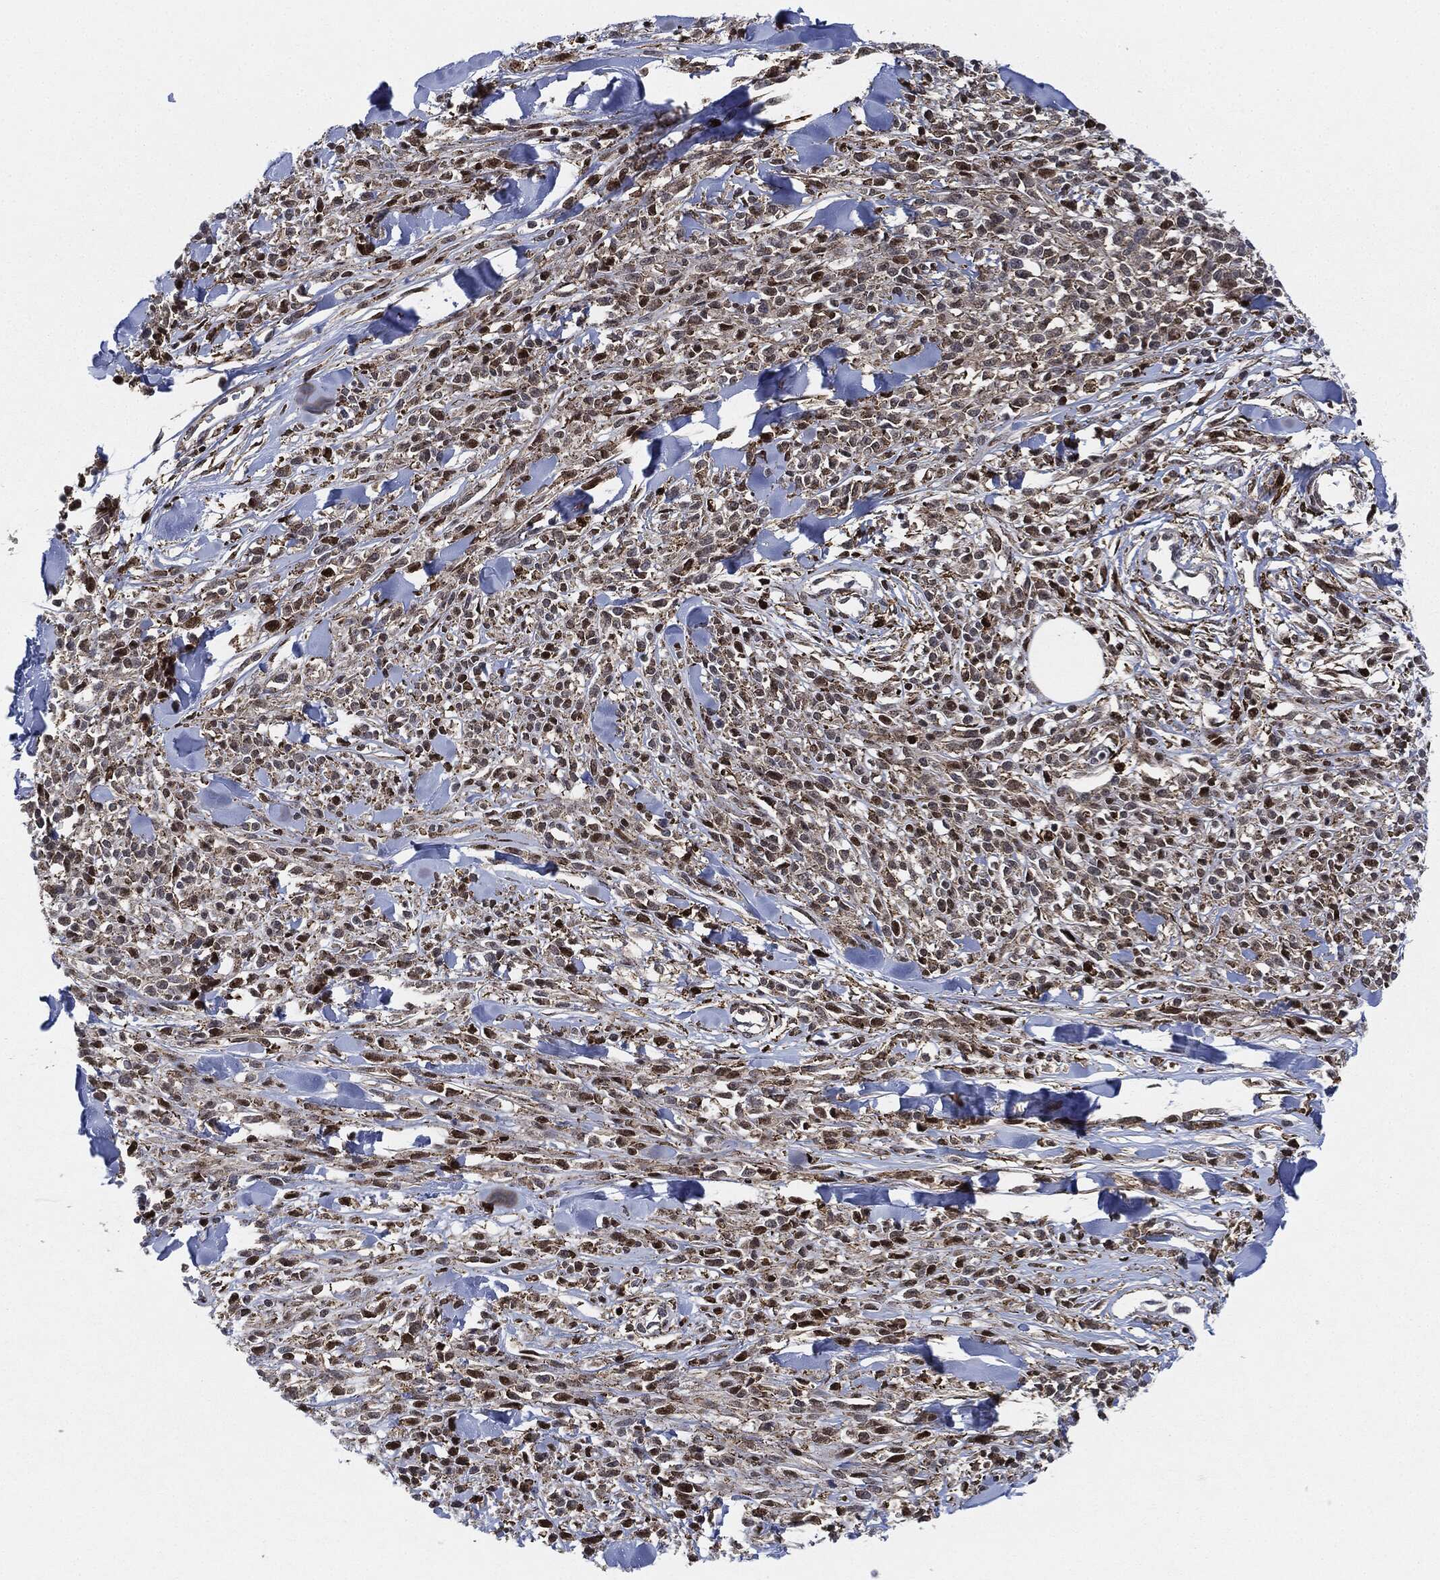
{"staining": {"intensity": "negative", "quantity": "none", "location": "none"}, "tissue": "melanoma", "cell_type": "Tumor cells", "image_type": "cancer", "snomed": [{"axis": "morphology", "description": "Malignant melanoma, NOS"}, {"axis": "topography", "description": "Skin"}, {"axis": "topography", "description": "Skin of trunk"}], "caption": "An image of melanoma stained for a protein exhibits no brown staining in tumor cells.", "gene": "NANOS3", "patient": {"sex": "male", "age": 74}}